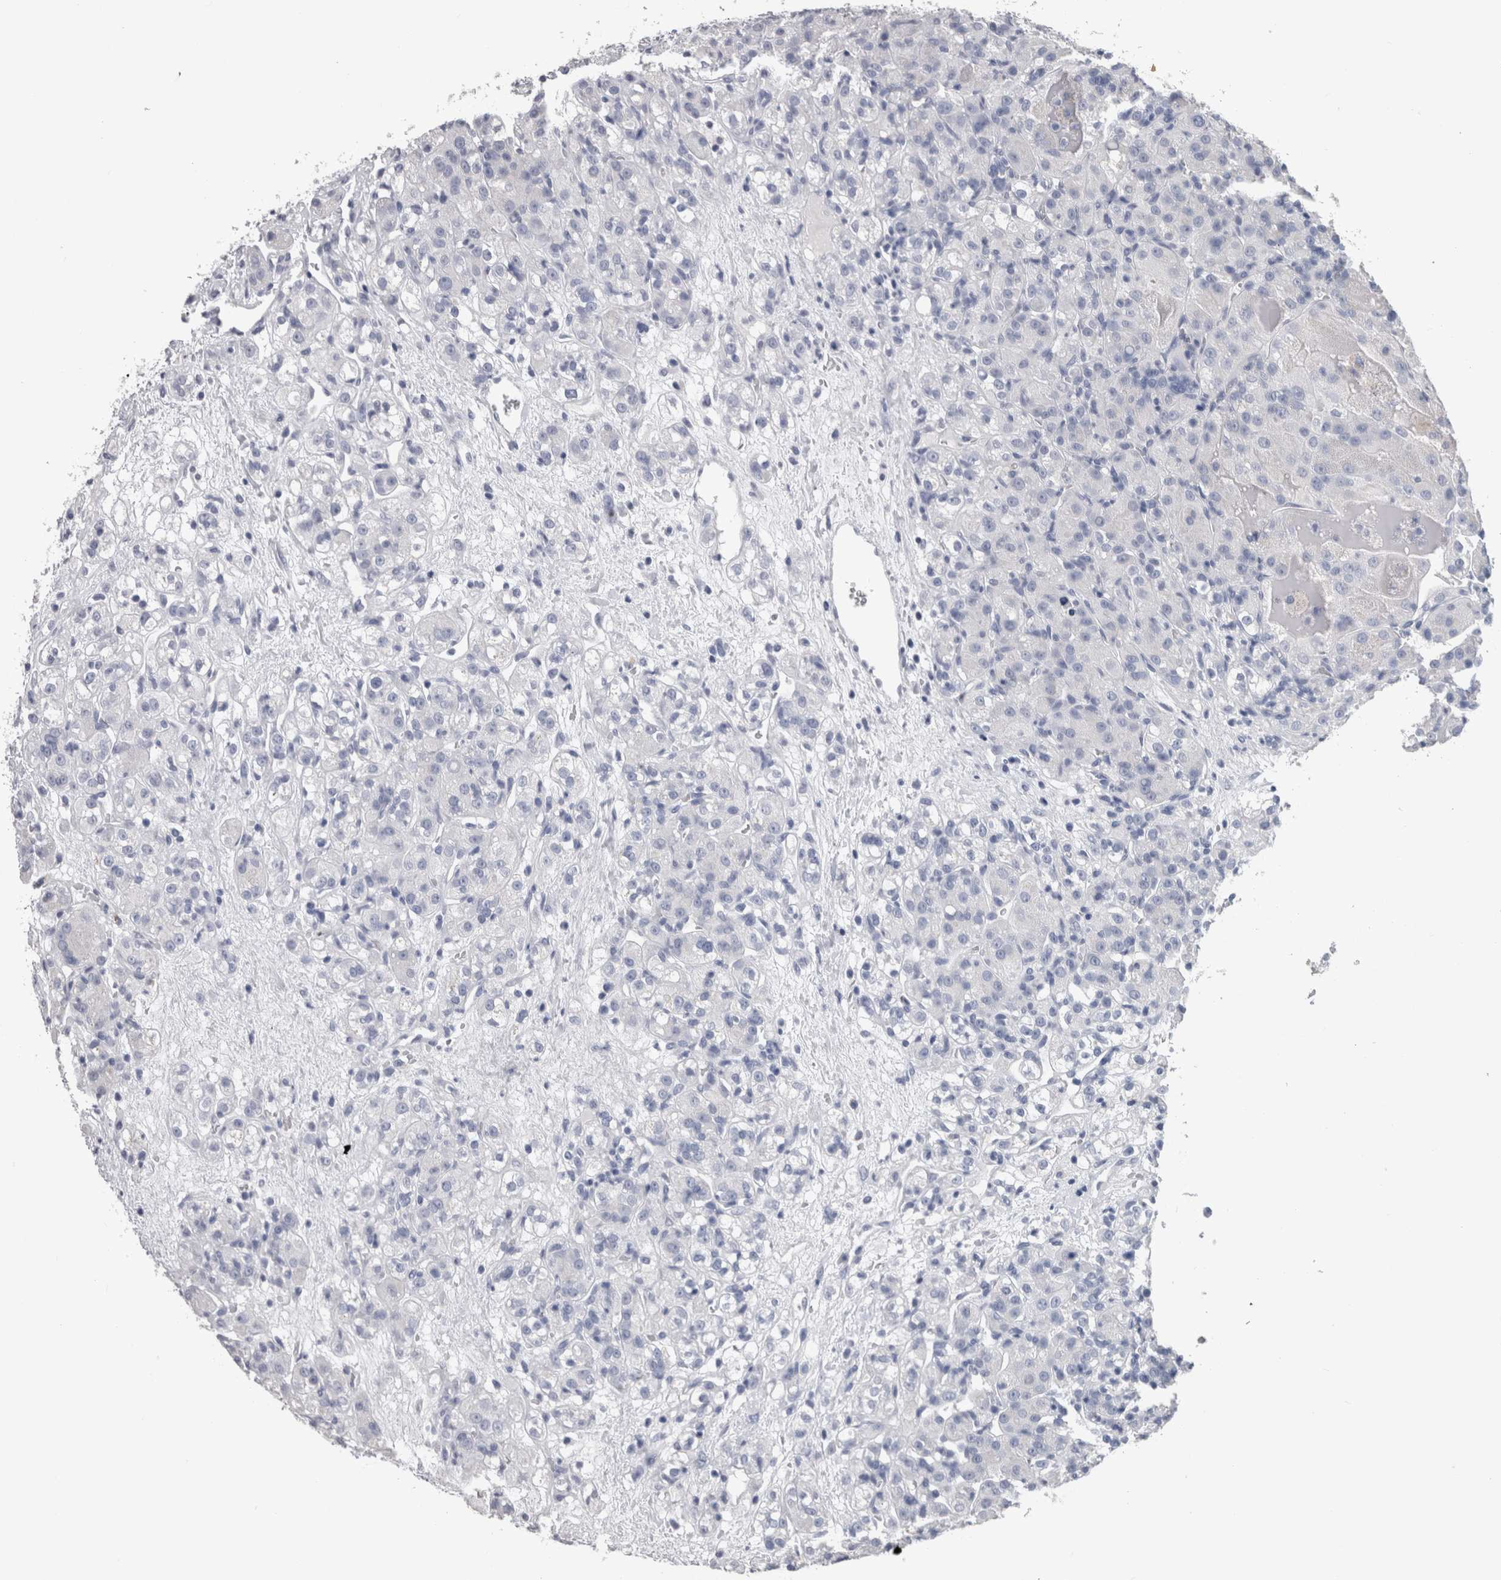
{"staining": {"intensity": "negative", "quantity": "none", "location": "none"}, "tissue": "renal cancer", "cell_type": "Tumor cells", "image_type": "cancer", "snomed": [{"axis": "morphology", "description": "Normal tissue, NOS"}, {"axis": "morphology", "description": "Adenocarcinoma, NOS"}, {"axis": "topography", "description": "Kidney"}], "caption": "Tumor cells show no significant expression in renal cancer.", "gene": "CA8", "patient": {"sex": "male", "age": 61}}